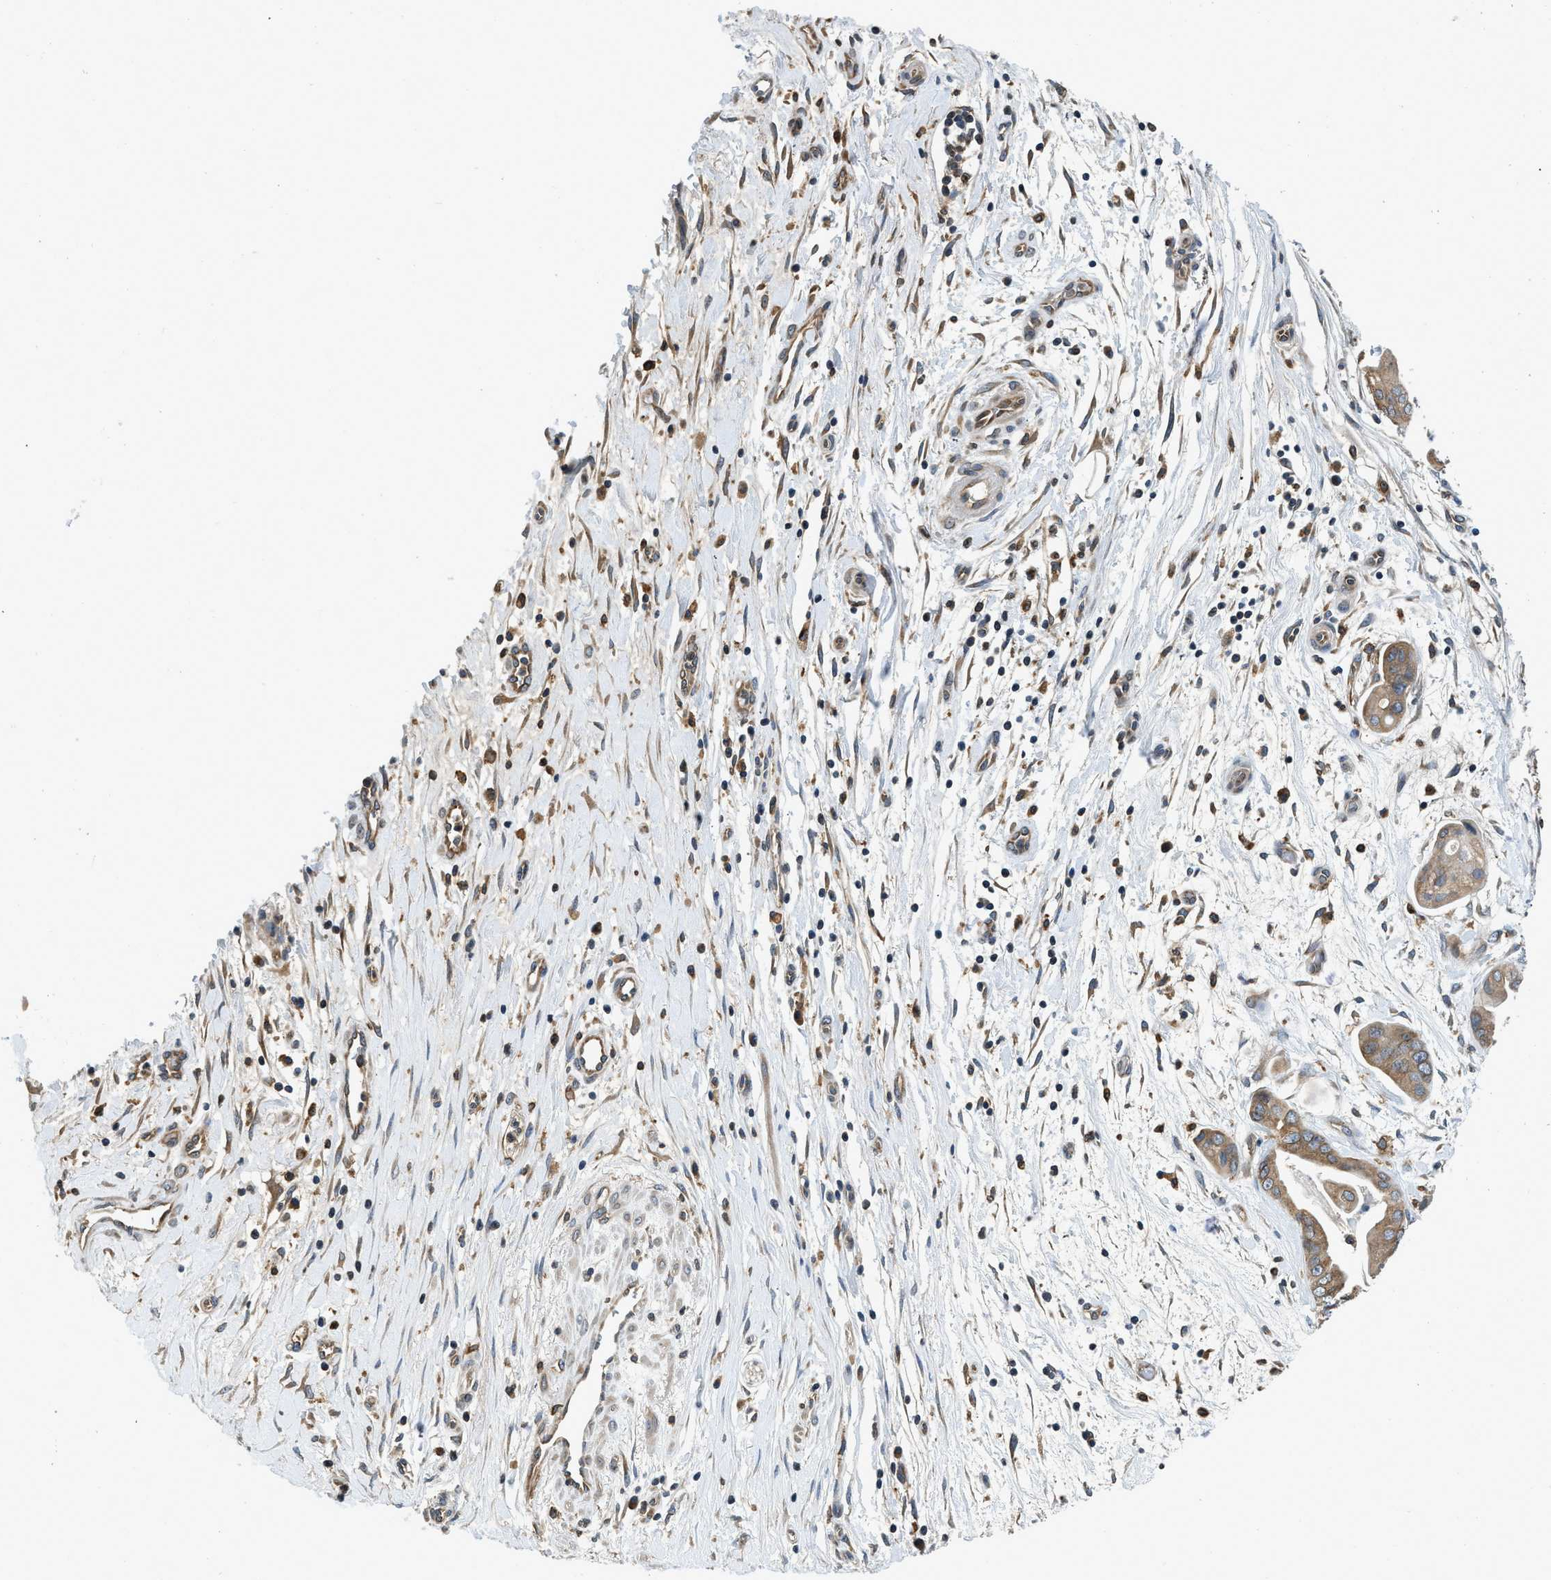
{"staining": {"intensity": "moderate", "quantity": ">75%", "location": "cytoplasmic/membranous"}, "tissue": "pancreatic cancer", "cell_type": "Tumor cells", "image_type": "cancer", "snomed": [{"axis": "morphology", "description": "Adenocarcinoma, NOS"}, {"axis": "topography", "description": "Pancreas"}], "caption": "Human pancreatic cancer stained with a protein marker displays moderate staining in tumor cells.", "gene": "BCAP31", "patient": {"sex": "female", "age": 75}}